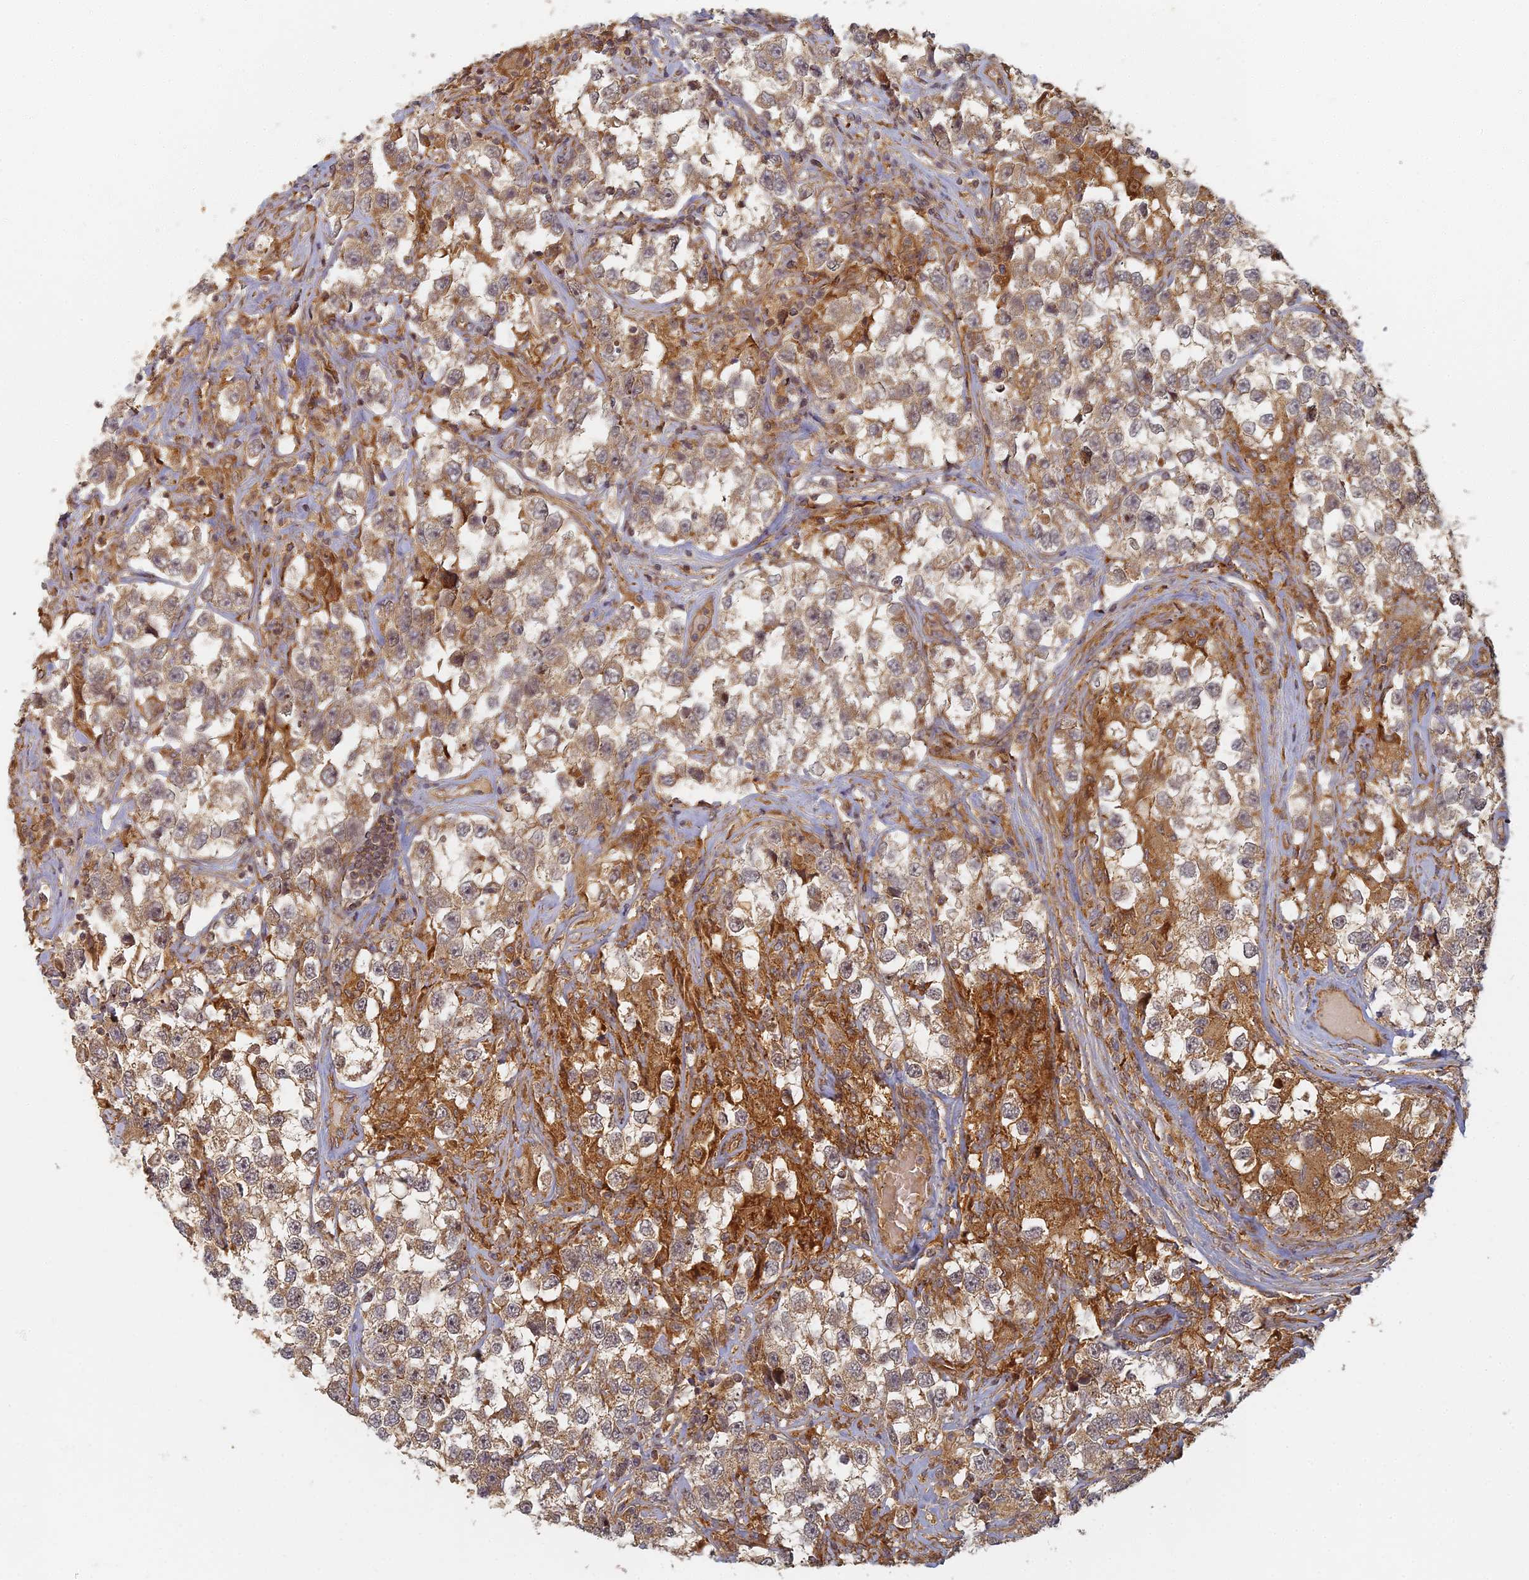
{"staining": {"intensity": "moderate", "quantity": ">75%", "location": "cytoplasmic/membranous"}, "tissue": "testis cancer", "cell_type": "Tumor cells", "image_type": "cancer", "snomed": [{"axis": "morphology", "description": "Seminoma, NOS"}, {"axis": "topography", "description": "Testis"}], "caption": "Immunohistochemistry staining of testis cancer (seminoma), which reveals medium levels of moderate cytoplasmic/membranous expression in approximately >75% of tumor cells indicating moderate cytoplasmic/membranous protein expression. The staining was performed using DAB (3,3'-diaminobenzidine) (brown) for protein detection and nuclei were counterstained in hematoxylin (blue).", "gene": "INO80D", "patient": {"sex": "male", "age": 46}}